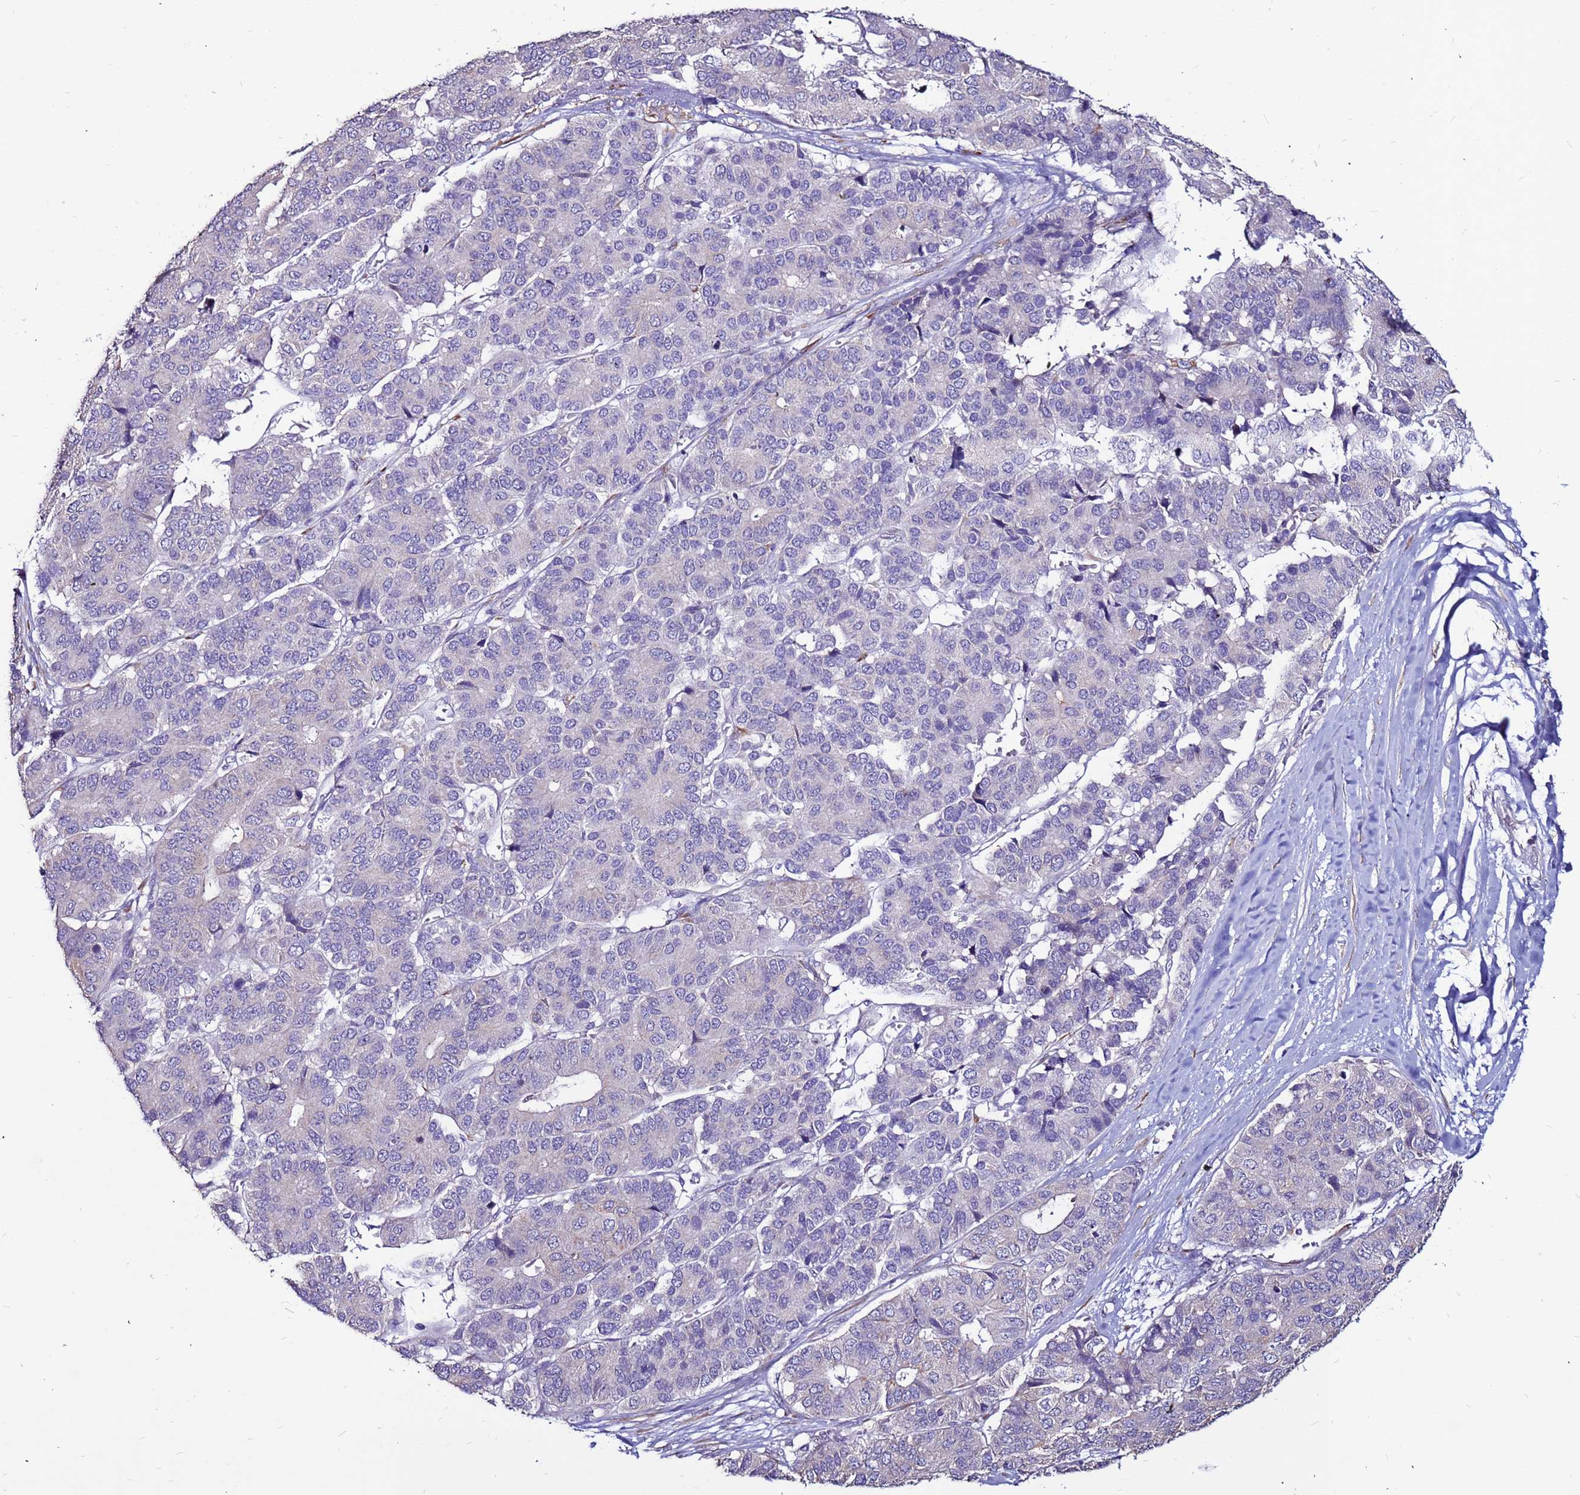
{"staining": {"intensity": "negative", "quantity": "none", "location": "none"}, "tissue": "pancreatic cancer", "cell_type": "Tumor cells", "image_type": "cancer", "snomed": [{"axis": "morphology", "description": "Adenocarcinoma, NOS"}, {"axis": "topography", "description": "Pancreas"}], "caption": "The immunohistochemistry image has no significant staining in tumor cells of adenocarcinoma (pancreatic) tissue.", "gene": "SLC44A3", "patient": {"sex": "male", "age": 50}}